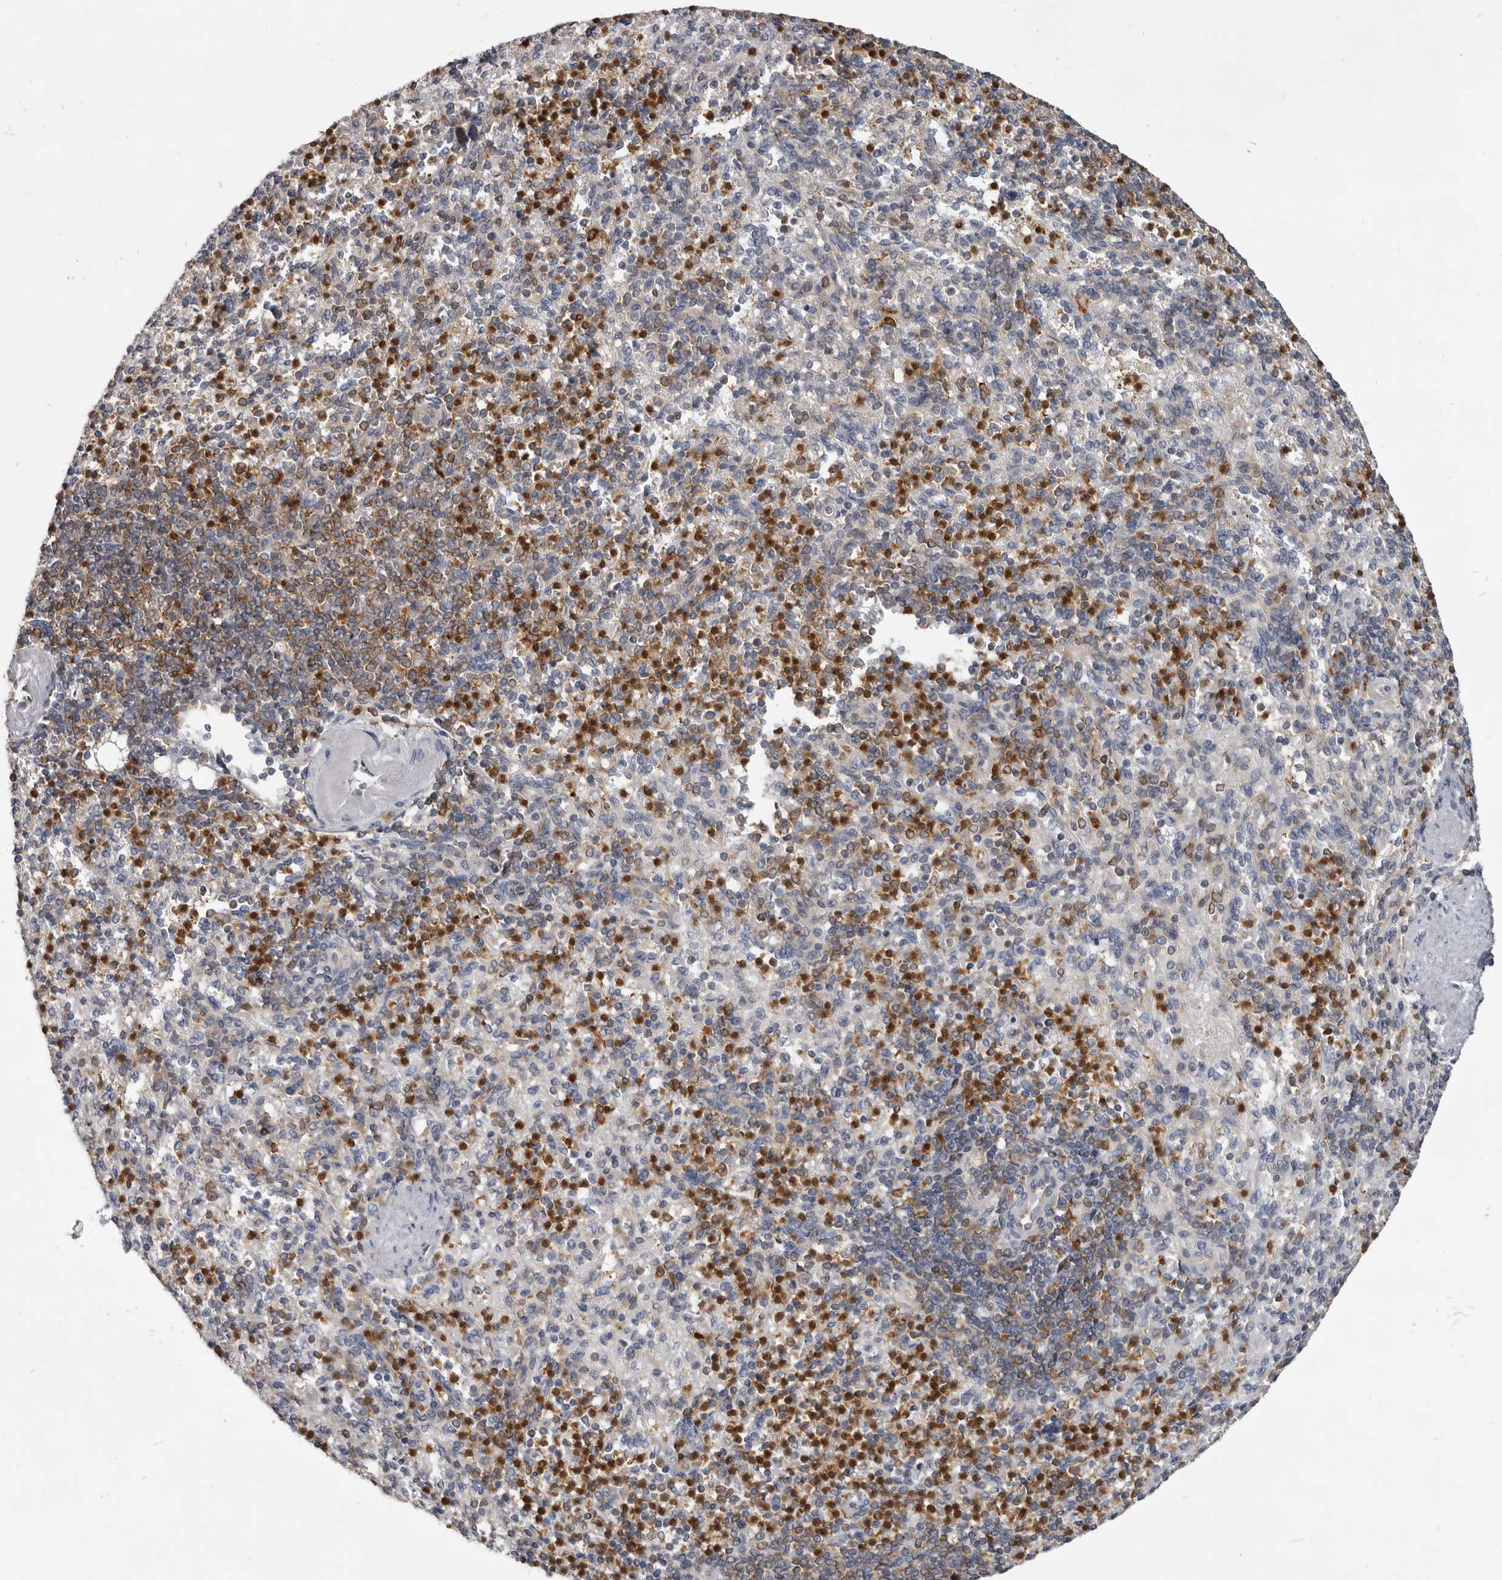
{"staining": {"intensity": "strong", "quantity": "25%-75%", "location": "cytoplasmic/membranous"}, "tissue": "spleen", "cell_type": "Cells in red pulp", "image_type": "normal", "snomed": [{"axis": "morphology", "description": "Normal tissue, NOS"}, {"axis": "topography", "description": "Spleen"}], "caption": "Immunohistochemistry (DAB (3,3'-diaminobenzidine)) staining of benign human spleen displays strong cytoplasmic/membranous protein positivity in approximately 25%-75% of cells in red pulp. The staining was performed using DAB, with brown indicating positive protein expression. Nuclei are stained blue with hematoxylin.", "gene": "CBL", "patient": {"sex": "female", "age": 74}}